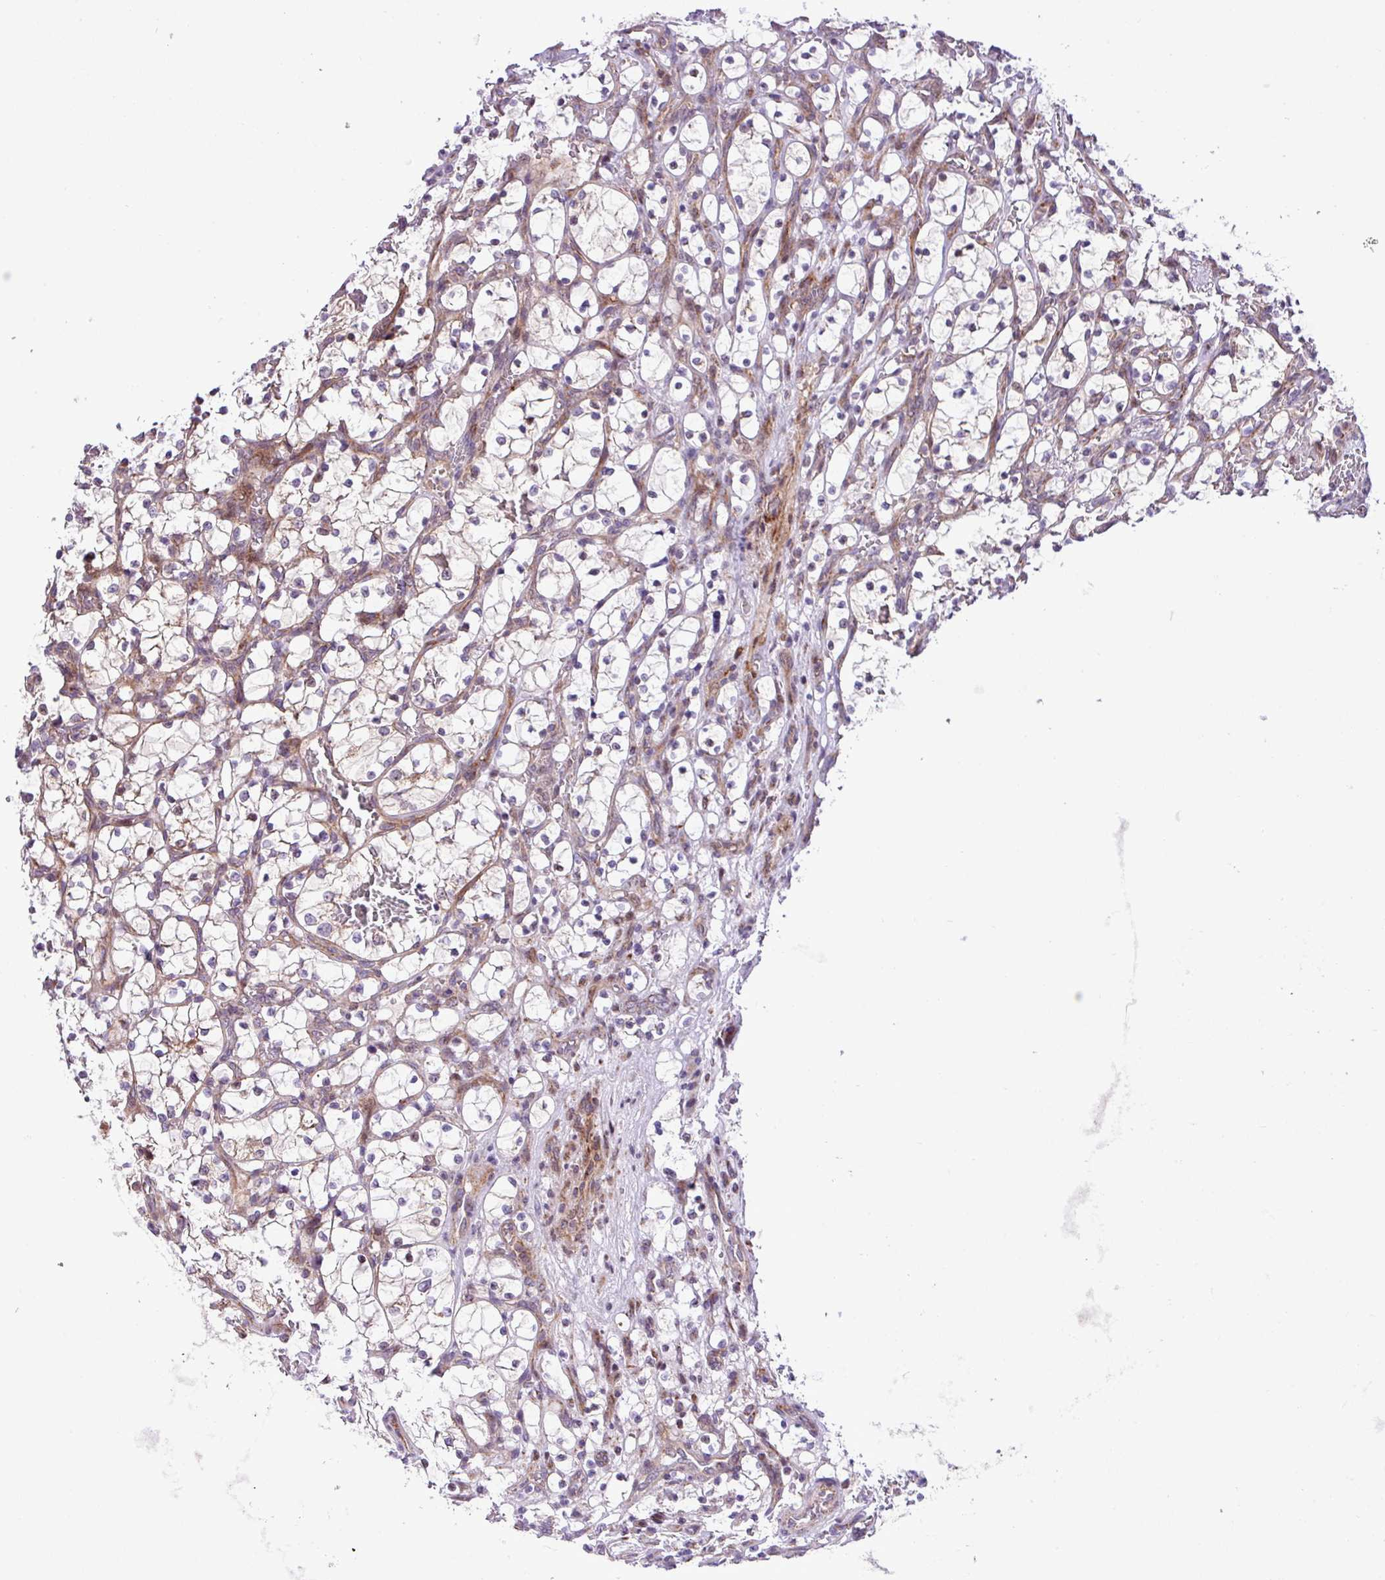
{"staining": {"intensity": "weak", "quantity": "<25%", "location": "cytoplasmic/membranous"}, "tissue": "renal cancer", "cell_type": "Tumor cells", "image_type": "cancer", "snomed": [{"axis": "morphology", "description": "Adenocarcinoma, NOS"}, {"axis": "topography", "description": "Kidney"}], "caption": "High magnification brightfield microscopy of adenocarcinoma (renal) stained with DAB (3,3'-diaminobenzidine) (brown) and counterstained with hematoxylin (blue): tumor cells show no significant staining.", "gene": "B3GNT9", "patient": {"sex": "female", "age": 69}}